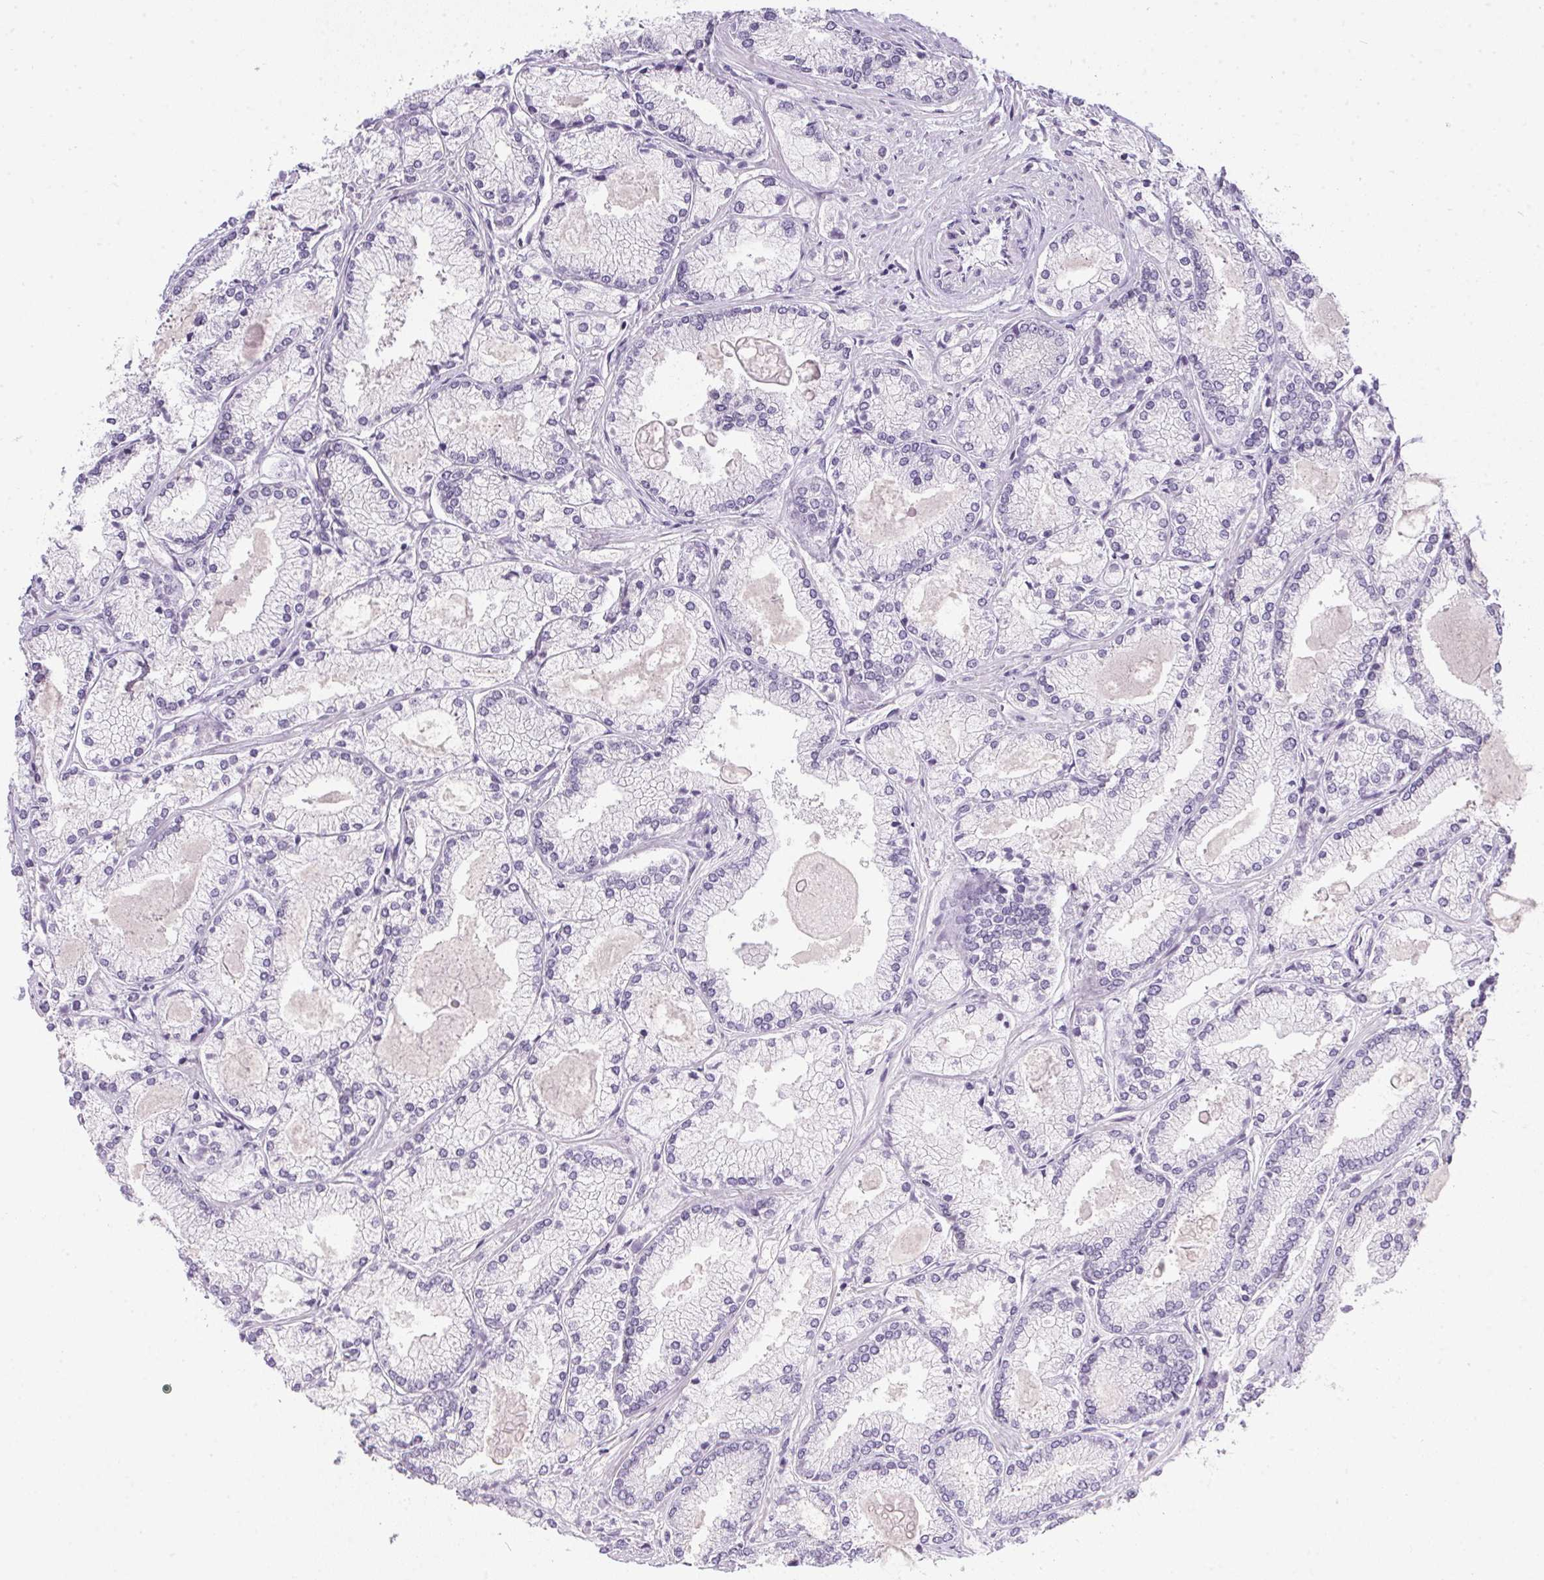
{"staining": {"intensity": "negative", "quantity": "none", "location": "none"}, "tissue": "prostate cancer", "cell_type": "Tumor cells", "image_type": "cancer", "snomed": [{"axis": "morphology", "description": "Adenocarcinoma, High grade"}, {"axis": "topography", "description": "Prostate"}], "caption": "An image of high-grade adenocarcinoma (prostate) stained for a protein exhibits no brown staining in tumor cells. Nuclei are stained in blue.", "gene": "DNAJC5G", "patient": {"sex": "male", "age": 68}}